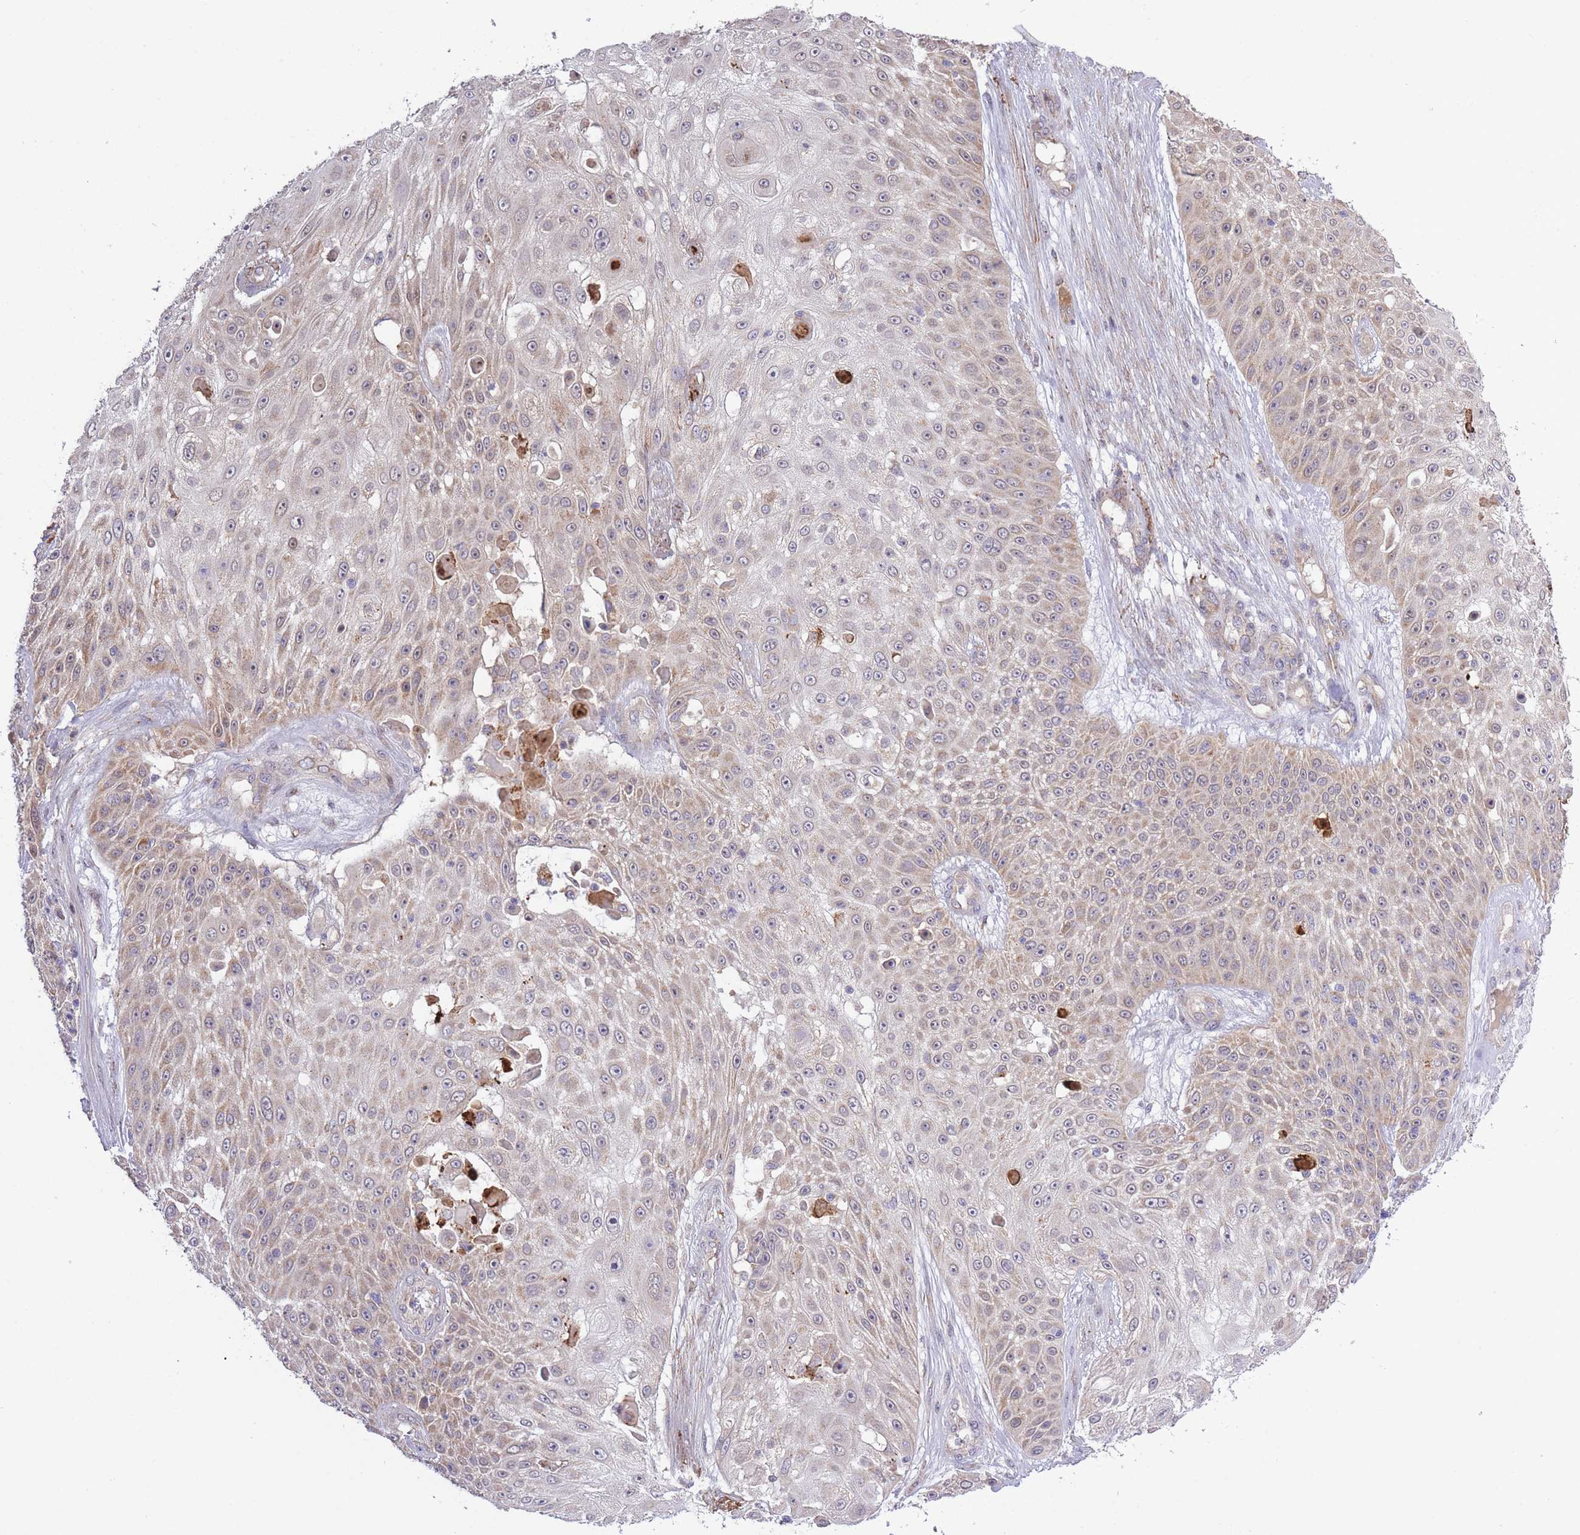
{"staining": {"intensity": "weak", "quantity": "25%-75%", "location": "cytoplasmic/membranous"}, "tissue": "skin cancer", "cell_type": "Tumor cells", "image_type": "cancer", "snomed": [{"axis": "morphology", "description": "Squamous cell carcinoma, NOS"}, {"axis": "topography", "description": "Skin"}], "caption": "There is low levels of weak cytoplasmic/membranous expression in tumor cells of skin cancer (squamous cell carcinoma), as demonstrated by immunohistochemical staining (brown color).", "gene": "ATP13A2", "patient": {"sex": "female", "age": 86}}